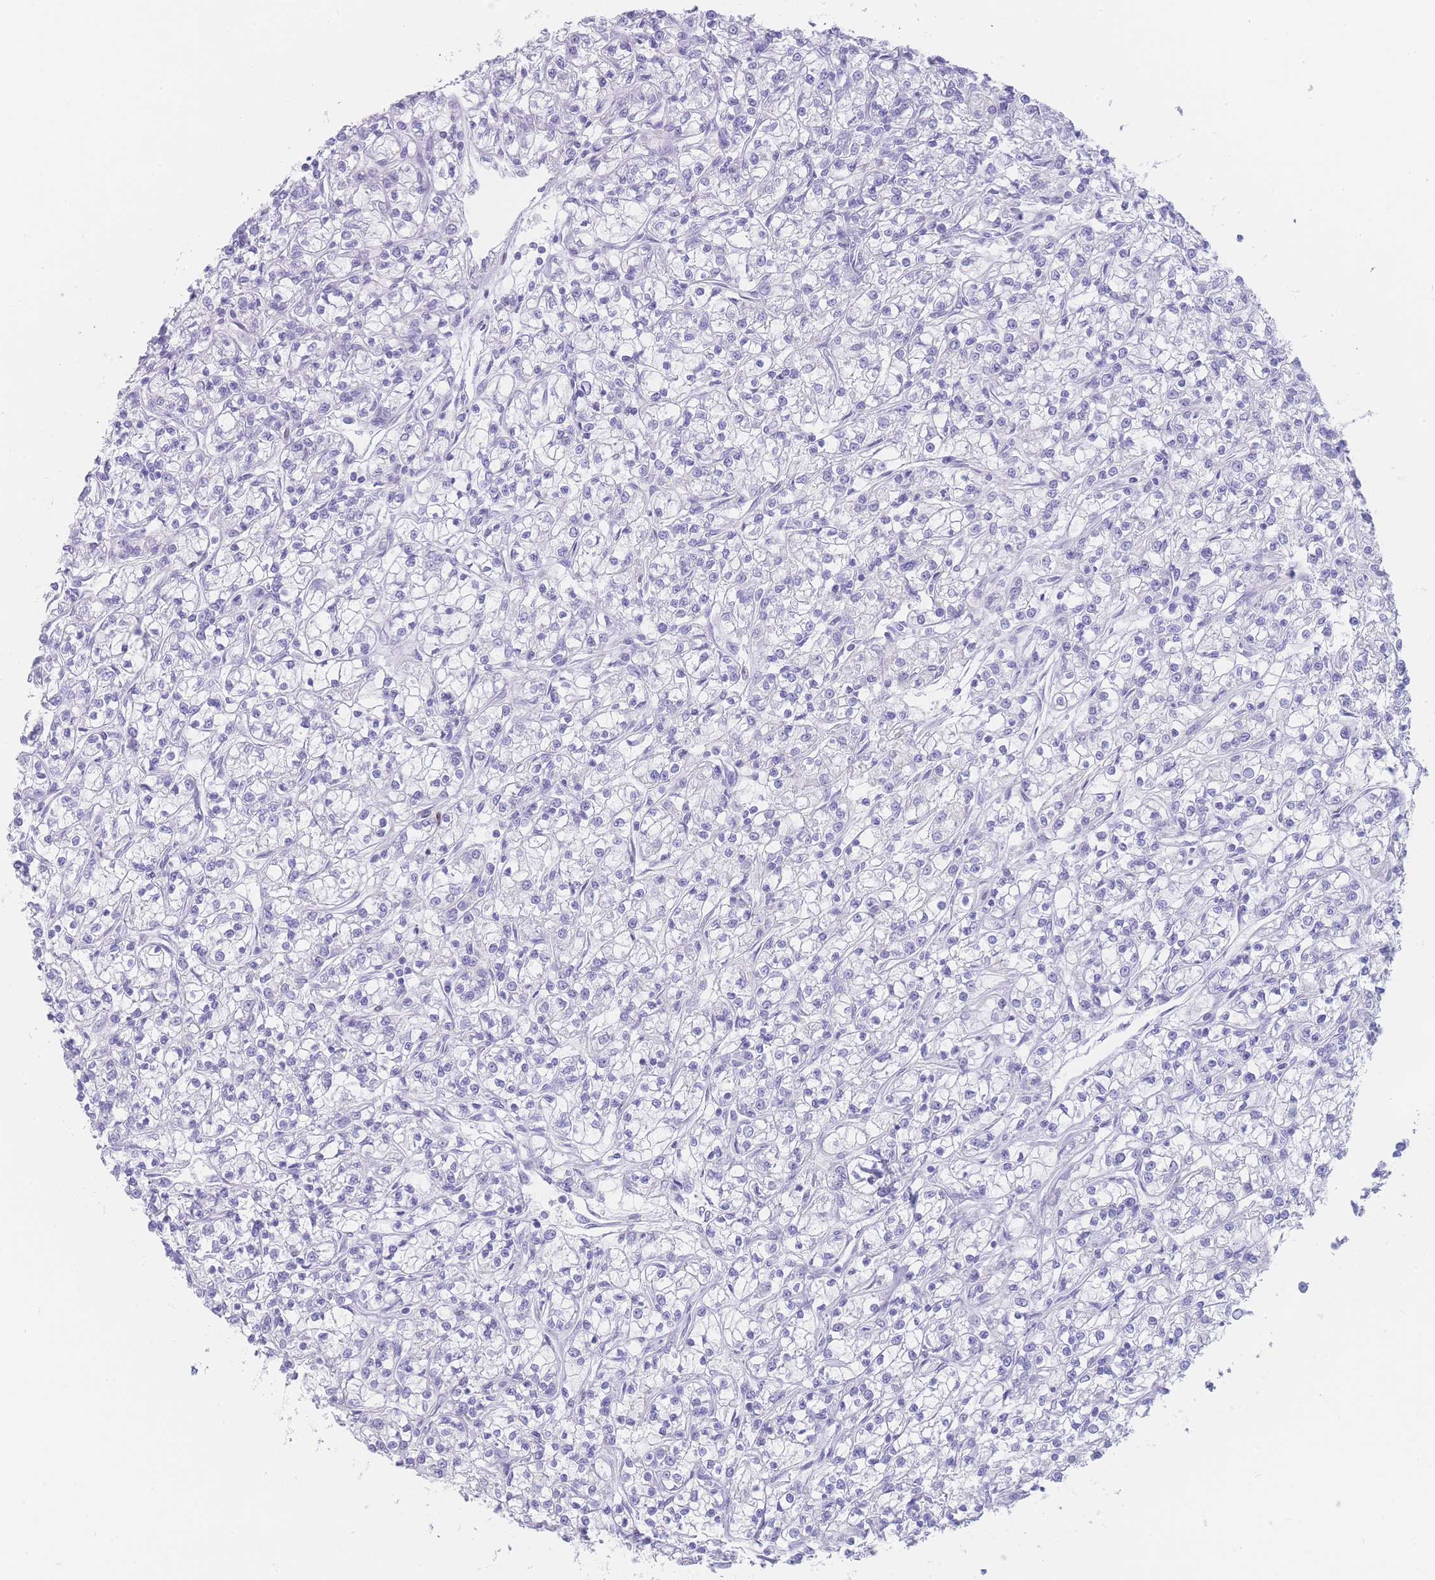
{"staining": {"intensity": "negative", "quantity": "none", "location": "none"}, "tissue": "renal cancer", "cell_type": "Tumor cells", "image_type": "cancer", "snomed": [{"axis": "morphology", "description": "Adenocarcinoma, NOS"}, {"axis": "topography", "description": "Kidney"}], "caption": "The immunohistochemistry (IHC) histopathology image has no significant expression in tumor cells of renal cancer tissue.", "gene": "PSMB5", "patient": {"sex": "female", "age": 59}}